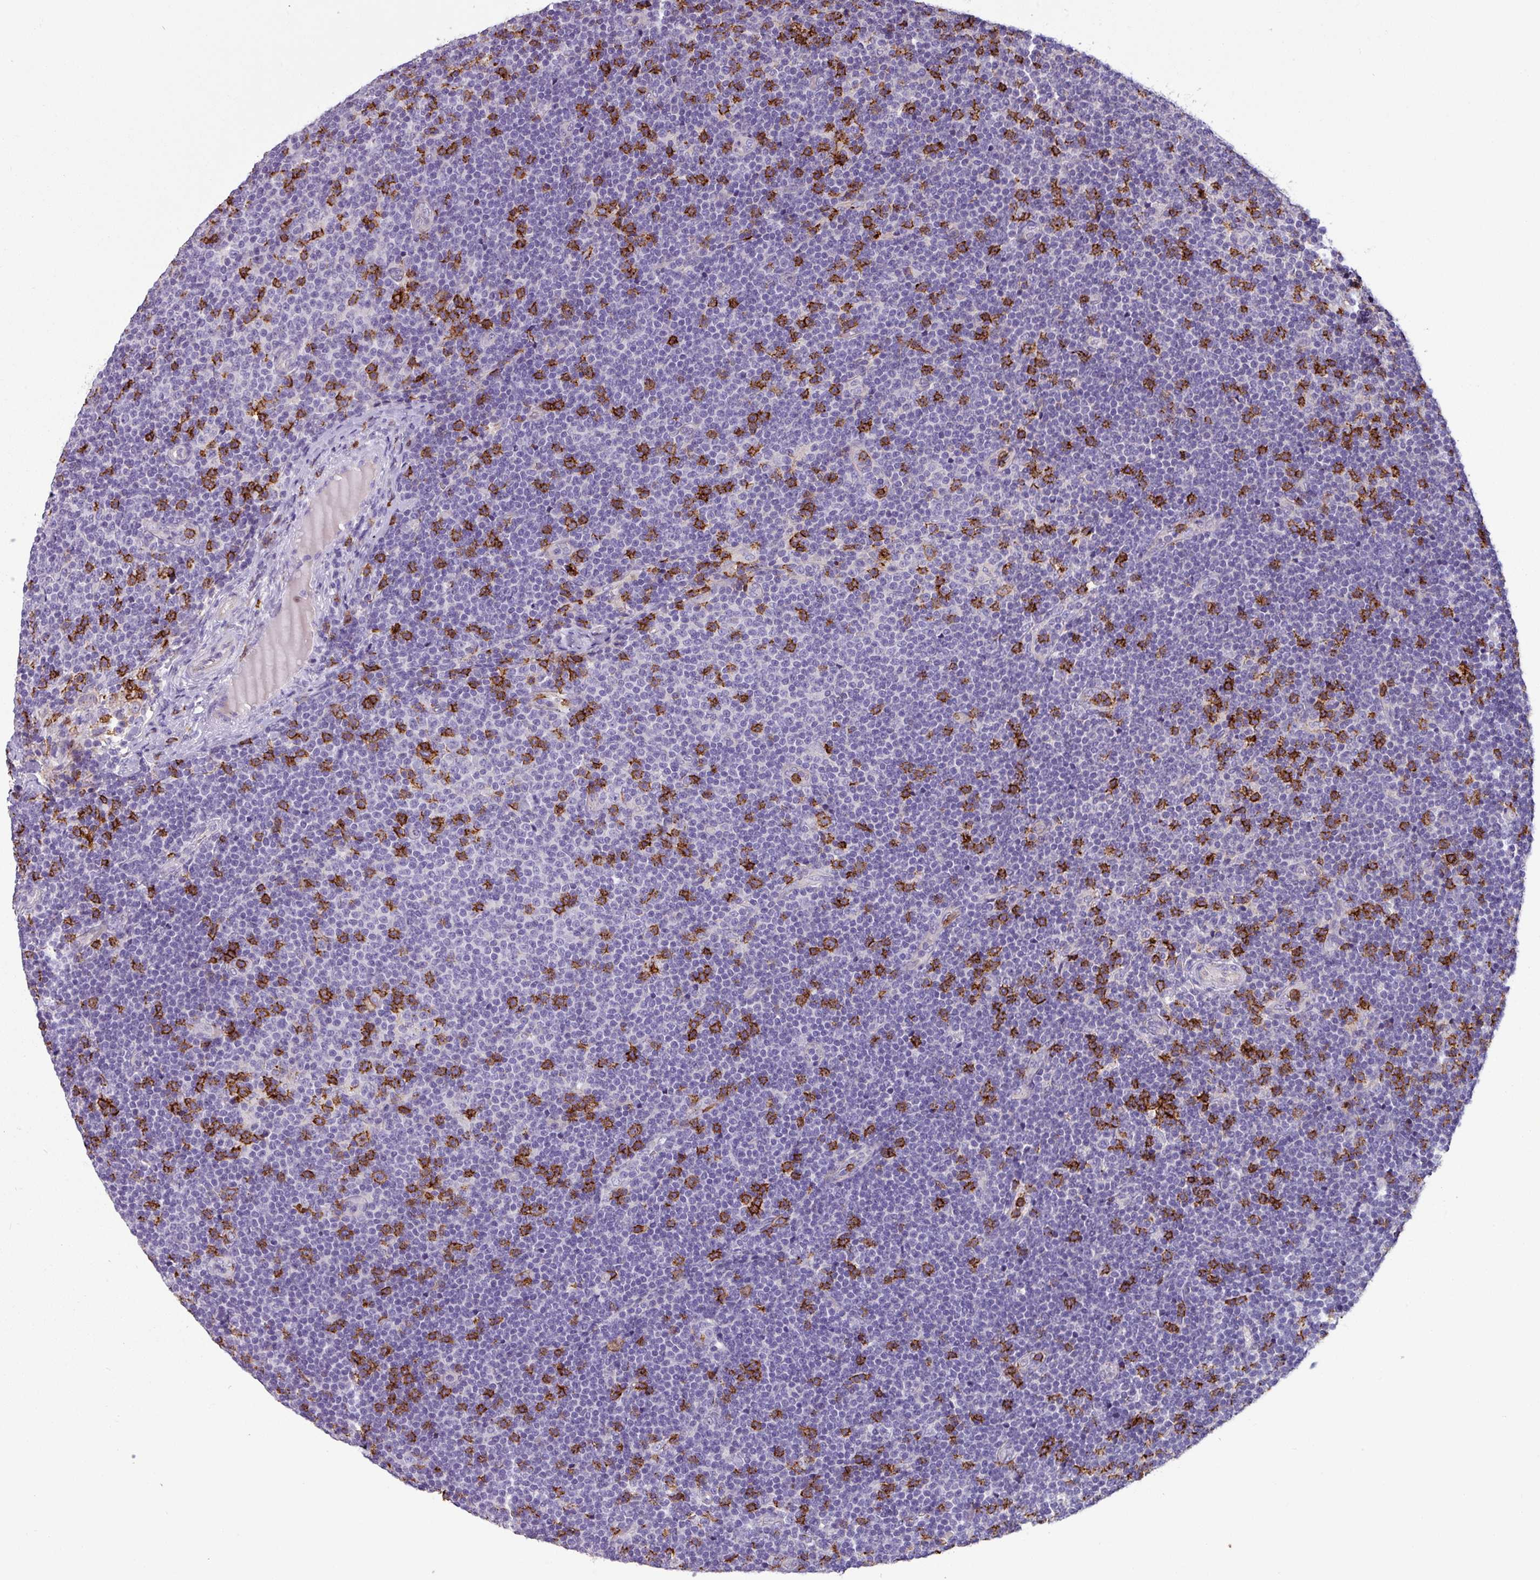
{"staining": {"intensity": "strong", "quantity": "<25%", "location": "cytoplasmic/membranous"}, "tissue": "lymphoma", "cell_type": "Tumor cells", "image_type": "cancer", "snomed": [{"axis": "morphology", "description": "Malignant lymphoma, non-Hodgkin's type, Low grade"}, {"axis": "topography", "description": "Lymph node"}], "caption": "Immunohistochemical staining of human lymphoma exhibits medium levels of strong cytoplasmic/membranous expression in approximately <25% of tumor cells.", "gene": "CD8A", "patient": {"sex": "male", "age": 48}}